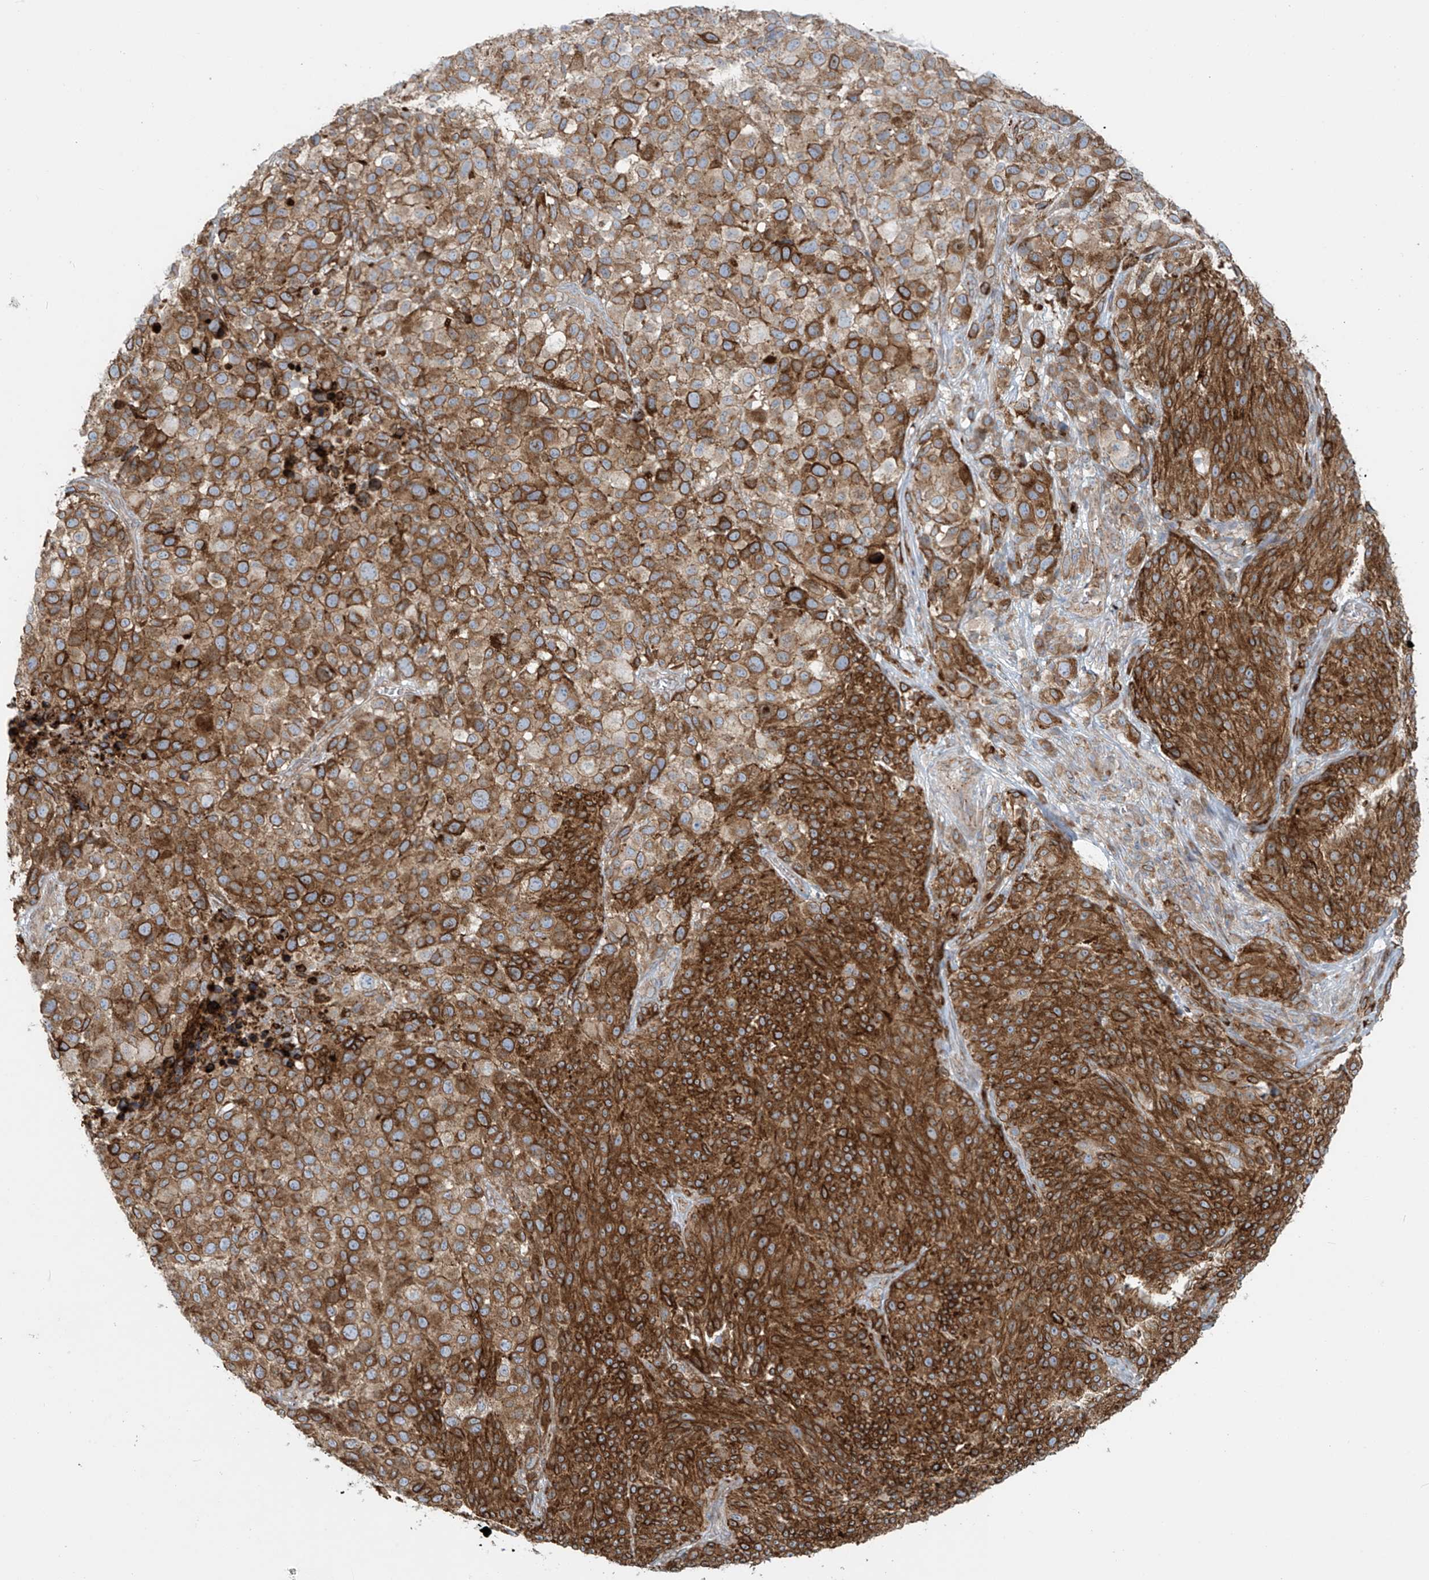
{"staining": {"intensity": "strong", "quantity": ">75%", "location": "cytoplasmic/membranous"}, "tissue": "melanoma", "cell_type": "Tumor cells", "image_type": "cancer", "snomed": [{"axis": "morphology", "description": "Malignant melanoma, NOS"}, {"axis": "topography", "description": "Skin of trunk"}], "caption": "High-power microscopy captured an immunohistochemistry (IHC) micrograph of melanoma, revealing strong cytoplasmic/membranous expression in about >75% of tumor cells. The protein is shown in brown color, while the nuclei are stained blue.", "gene": "LZTS3", "patient": {"sex": "male", "age": 71}}